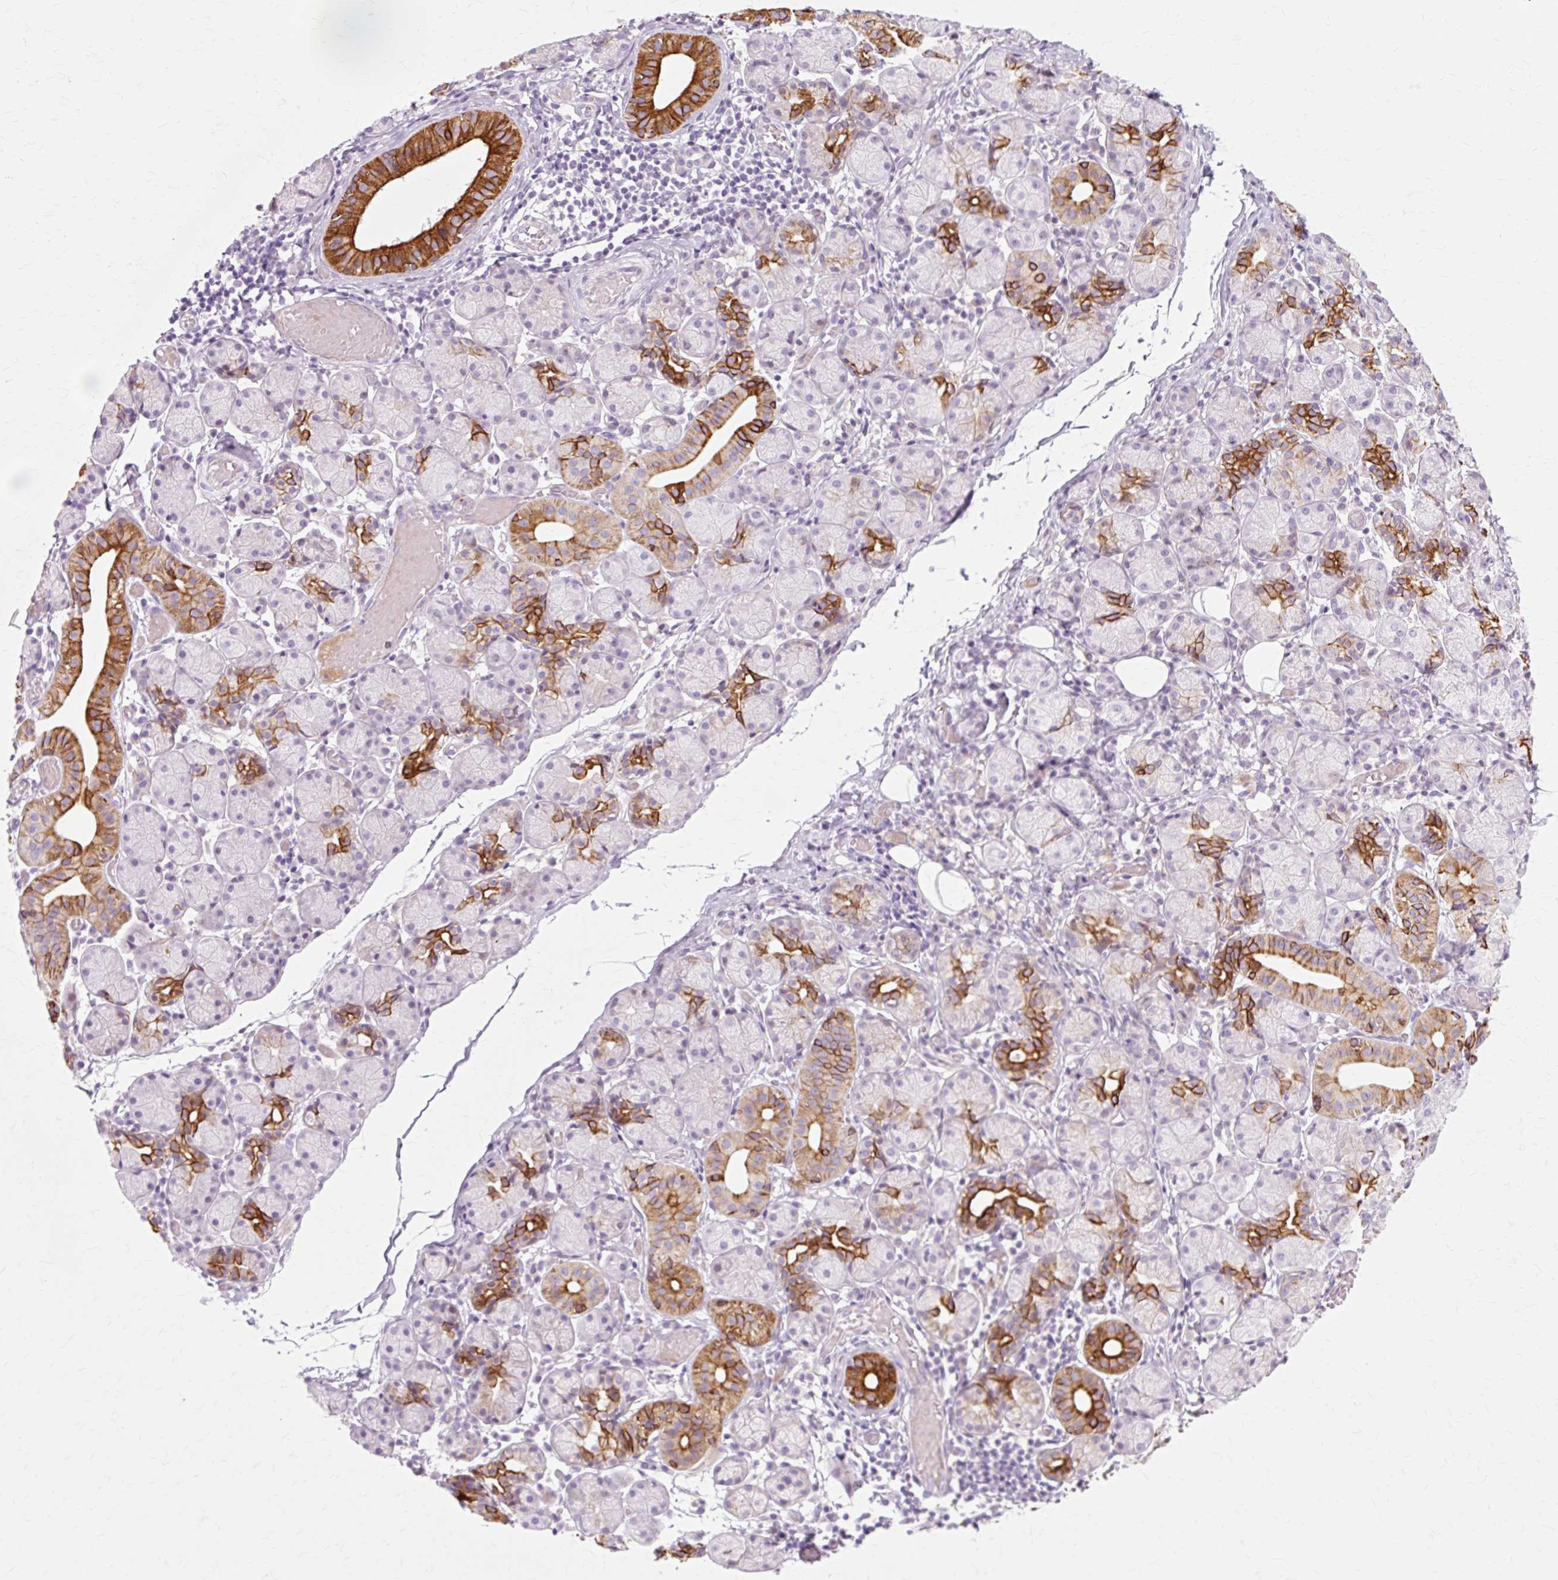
{"staining": {"intensity": "strong", "quantity": "25%-75%", "location": "cytoplasmic/membranous"}, "tissue": "salivary gland", "cell_type": "Glandular cells", "image_type": "normal", "snomed": [{"axis": "morphology", "description": "Normal tissue, NOS"}, {"axis": "topography", "description": "Salivary gland"}], "caption": "An image of salivary gland stained for a protein shows strong cytoplasmic/membranous brown staining in glandular cells.", "gene": "IRX2", "patient": {"sex": "female", "age": 24}}